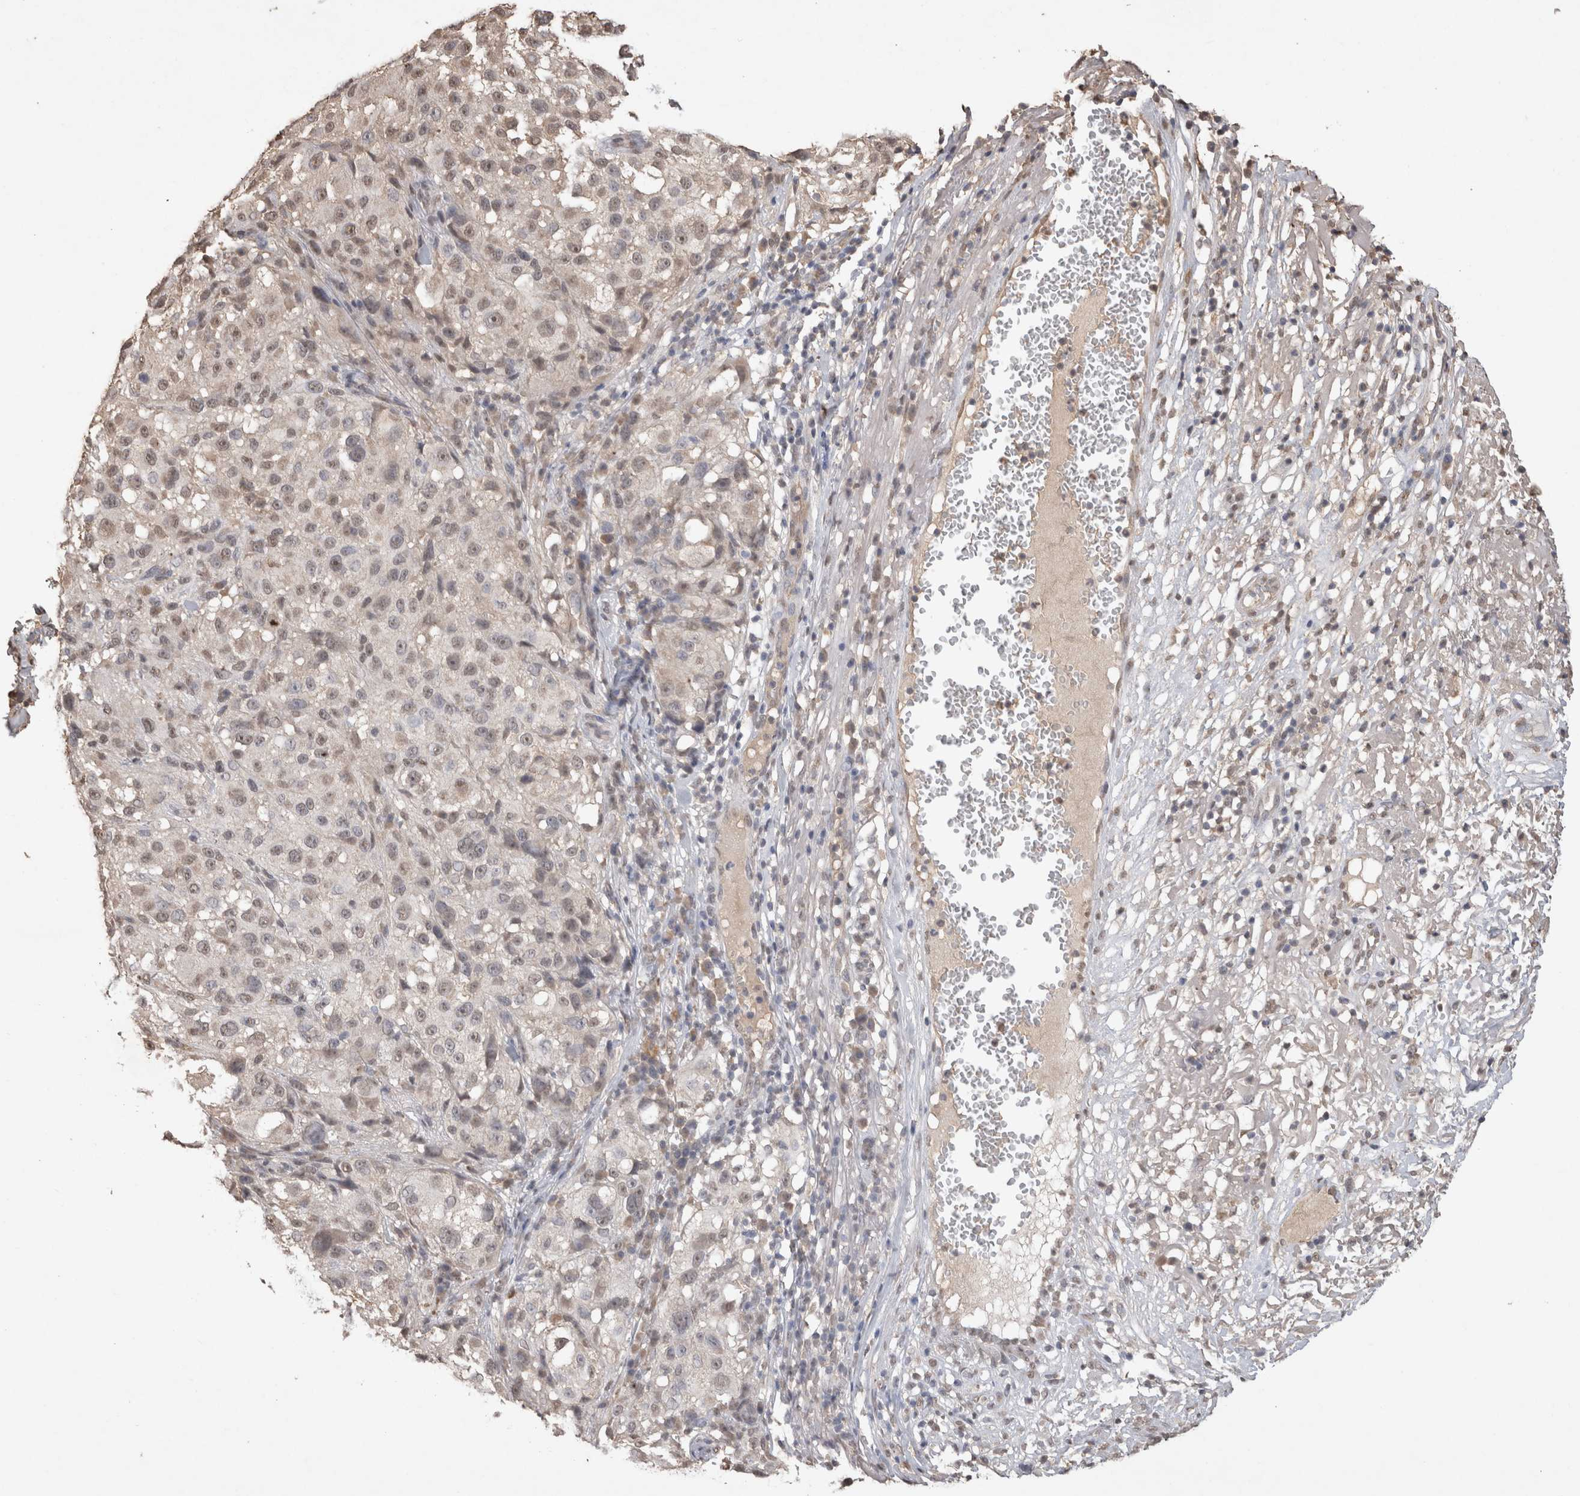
{"staining": {"intensity": "weak", "quantity": "<25%", "location": "nuclear"}, "tissue": "melanoma", "cell_type": "Tumor cells", "image_type": "cancer", "snomed": [{"axis": "morphology", "description": "Necrosis, NOS"}, {"axis": "morphology", "description": "Malignant melanoma, NOS"}, {"axis": "topography", "description": "Skin"}], "caption": "Tumor cells are negative for brown protein staining in melanoma. (DAB (3,3'-diaminobenzidine) IHC with hematoxylin counter stain).", "gene": "MLX", "patient": {"sex": "female", "age": 87}}